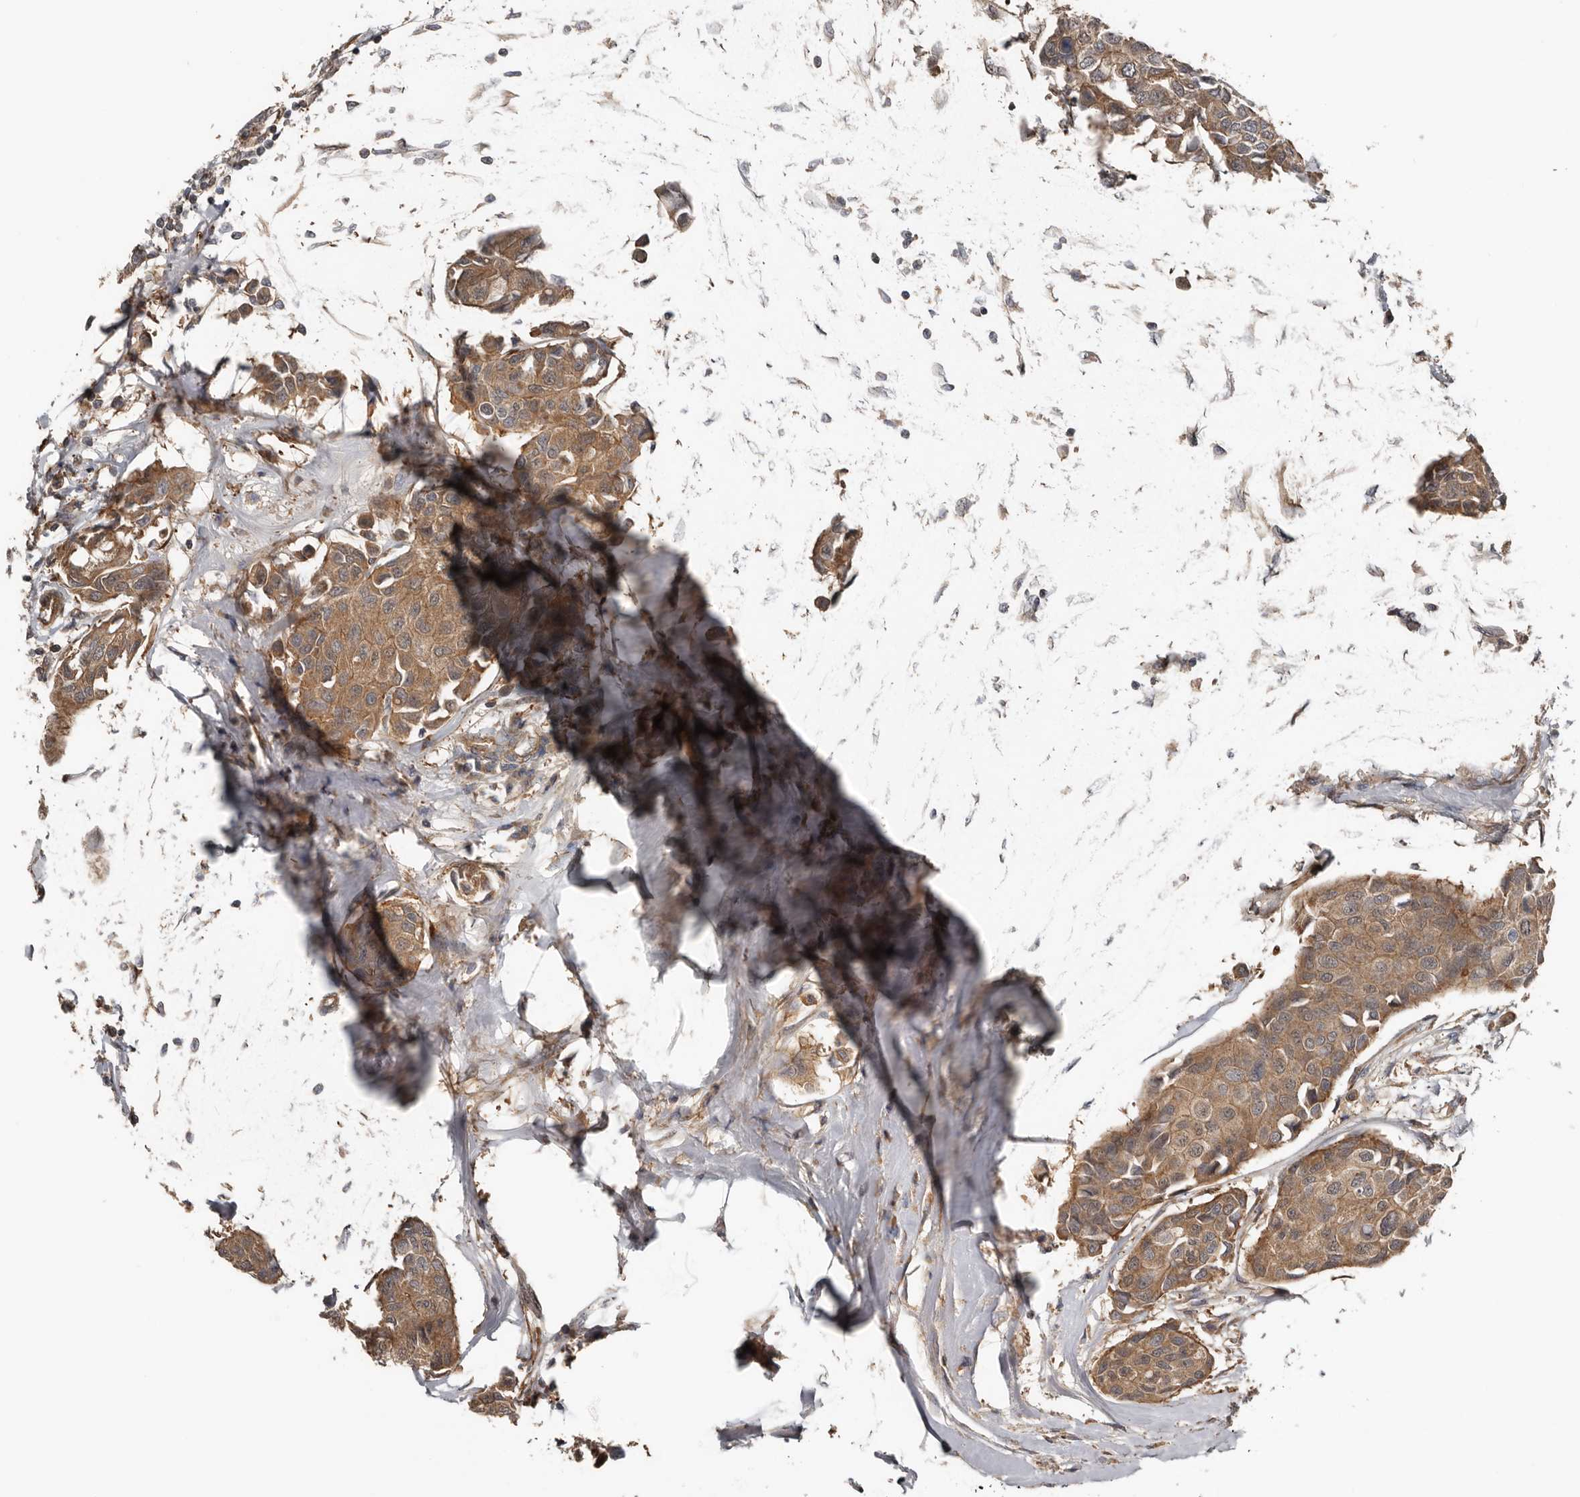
{"staining": {"intensity": "moderate", "quantity": ">75%", "location": "cytoplasmic/membranous"}, "tissue": "breast cancer", "cell_type": "Tumor cells", "image_type": "cancer", "snomed": [{"axis": "morphology", "description": "Duct carcinoma"}, {"axis": "topography", "description": "Breast"}], "caption": "Infiltrating ductal carcinoma (breast) stained with DAB immunohistochemistry shows medium levels of moderate cytoplasmic/membranous expression in approximately >75% of tumor cells.", "gene": "DNAJB4", "patient": {"sex": "female", "age": 80}}